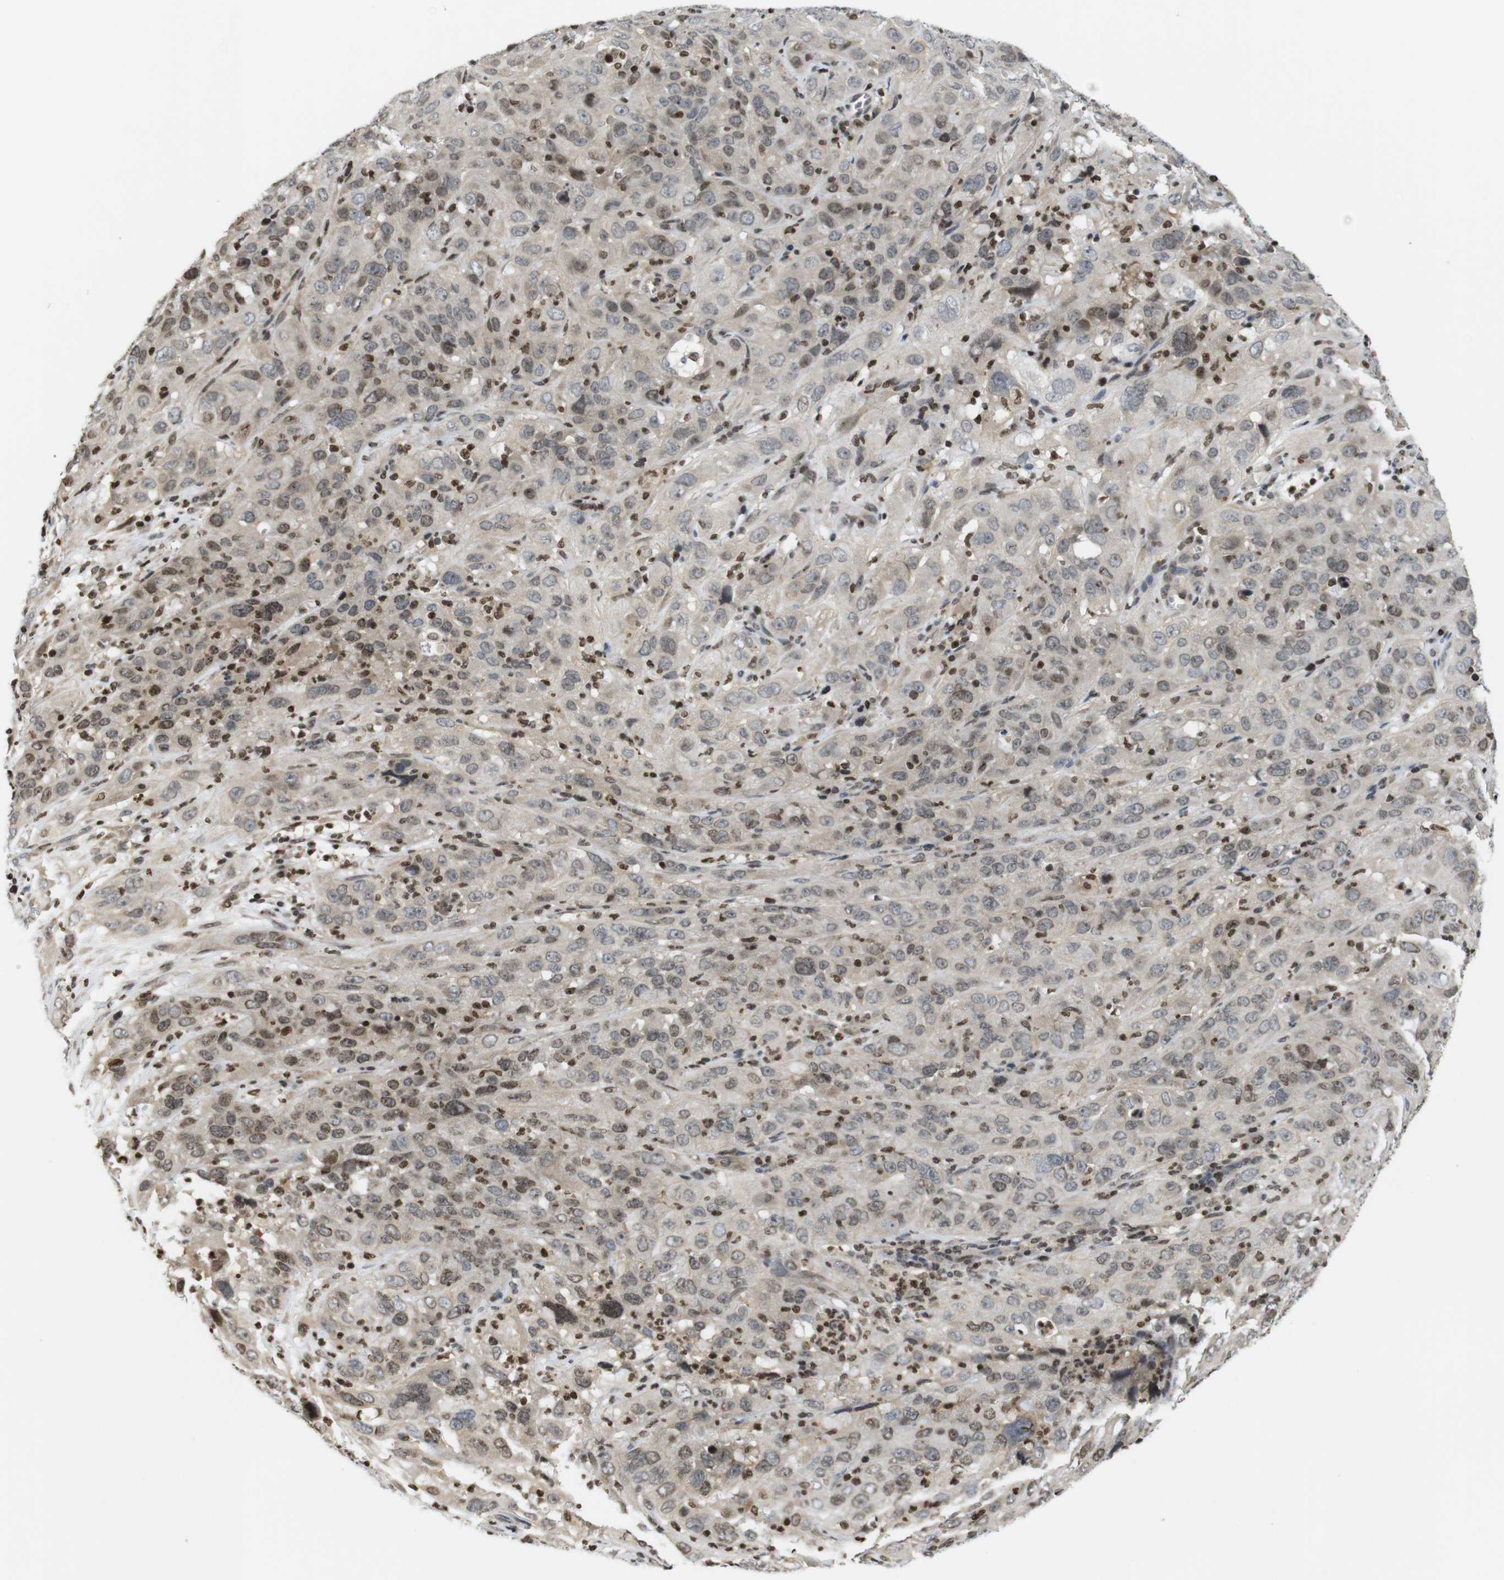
{"staining": {"intensity": "weak", "quantity": "25%-75%", "location": "nuclear"}, "tissue": "cervical cancer", "cell_type": "Tumor cells", "image_type": "cancer", "snomed": [{"axis": "morphology", "description": "Squamous cell carcinoma, NOS"}, {"axis": "topography", "description": "Cervix"}], "caption": "Immunohistochemical staining of human cervical squamous cell carcinoma shows low levels of weak nuclear protein positivity in approximately 25%-75% of tumor cells.", "gene": "MBD1", "patient": {"sex": "female", "age": 32}}